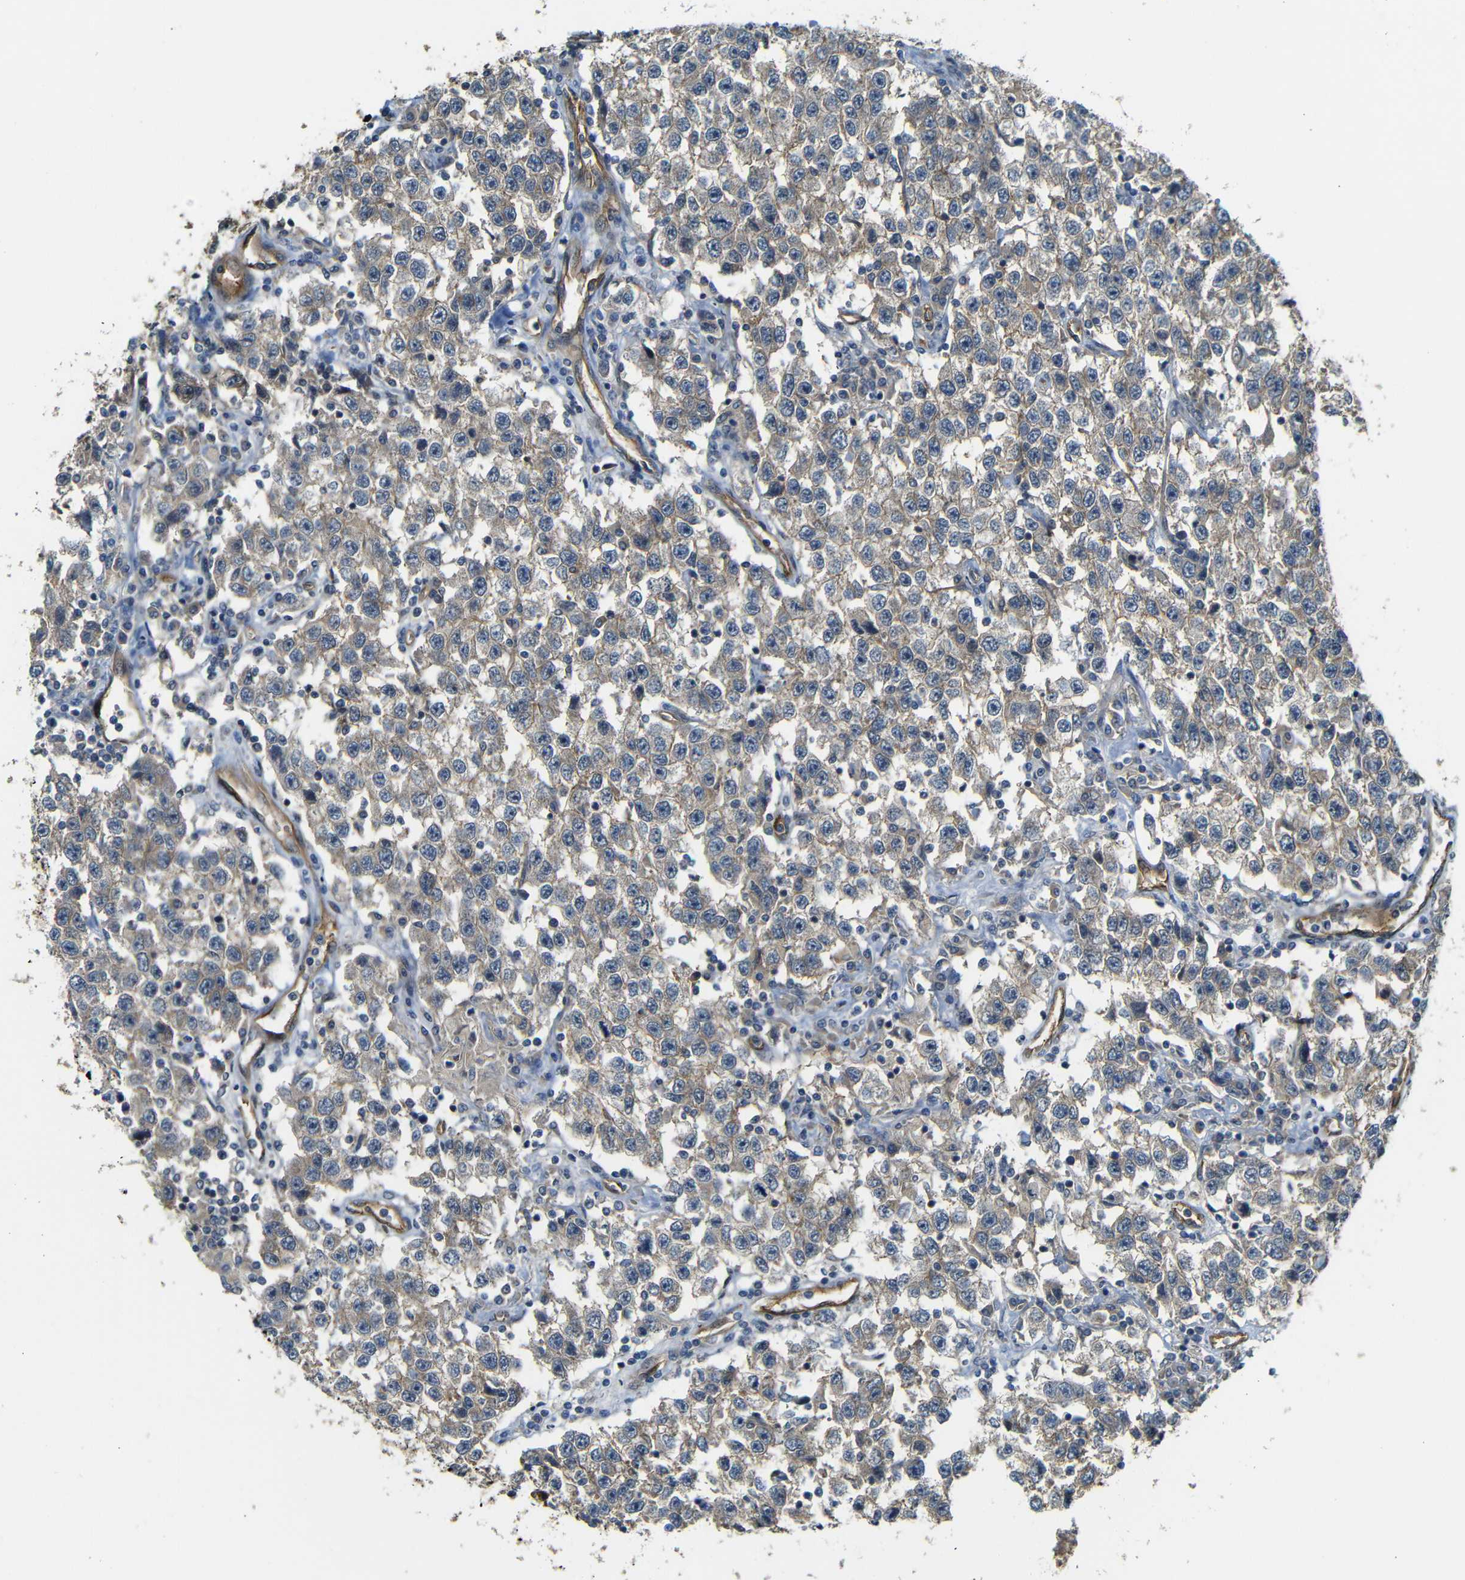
{"staining": {"intensity": "weak", "quantity": ">75%", "location": "cytoplasmic/membranous"}, "tissue": "testis cancer", "cell_type": "Tumor cells", "image_type": "cancer", "snomed": [{"axis": "morphology", "description": "Seminoma, NOS"}, {"axis": "topography", "description": "Testis"}], "caption": "Weak cytoplasmic/membranous protein positivity is appreciated in about >75% of tumor cells in testis seminoma. The staining is performed using DAB (3,3'-diaminobenzidine) brown chromogen to label protein expression. The nuclei are counter-stained blue using hematoxylin.", "gene": "RELL1", "patient": {"sex": "male", "age": 41}}